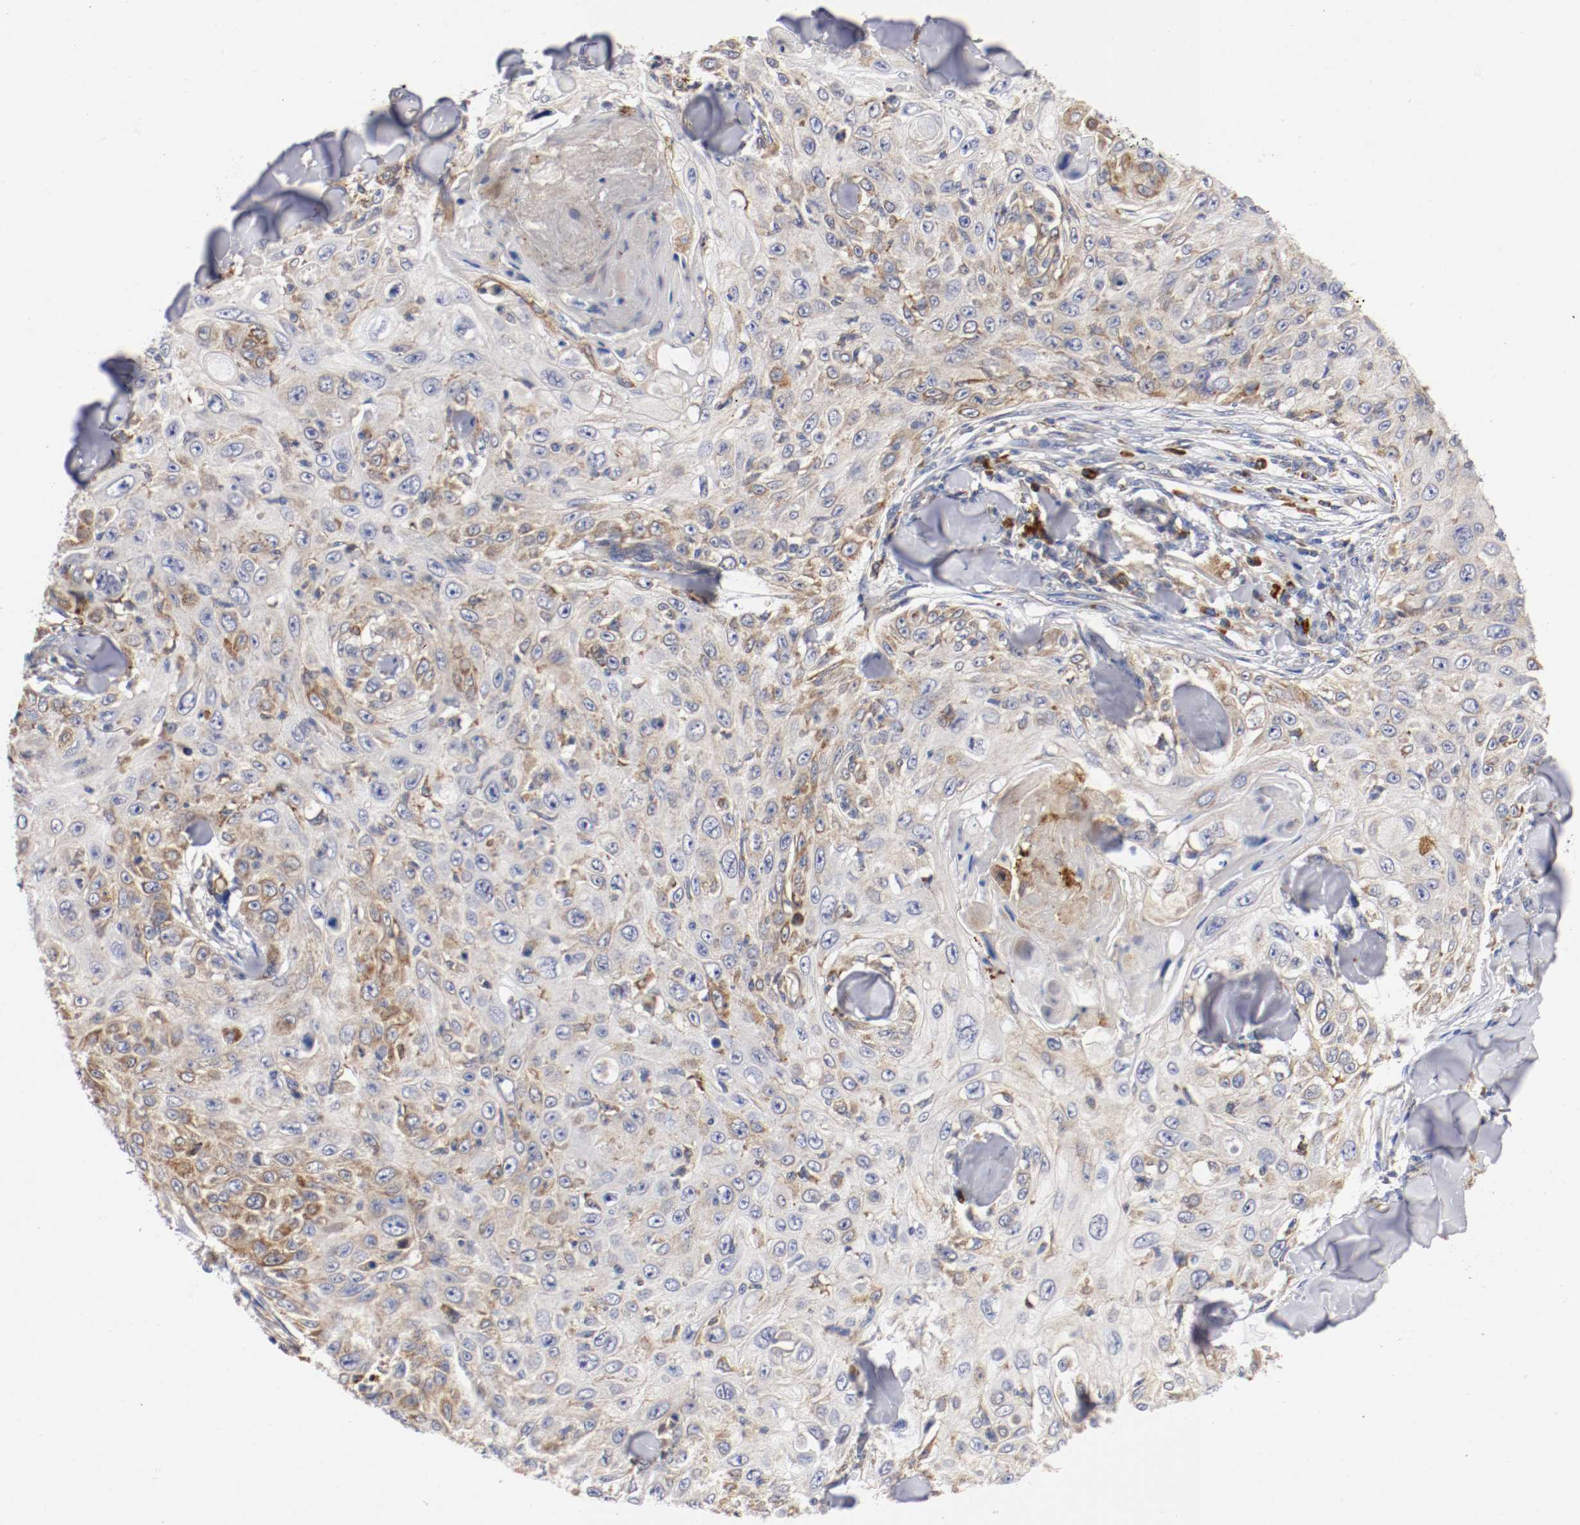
{"staining": {"intensity": "strong", "quantity": "25%-75%", "location": "cytoplasmic/membranous"}, "tissue": "skin cancer", "cell_type": "Tumor cells", "image_type": "cancer", "snomed": [{"axis": "morphology", "description": "Squamous cell carcinoma, NOS"}, {"axis": "topography", "description": "Skin"}], "caption": "Human skin cancer stained for a protein (brown) shows strong cytoplasmic/membranous positive staining in approximately 25%-75% of tumor cells.", "gene": "TRAF2", "patient": {"sex": "male", "age": 86}}